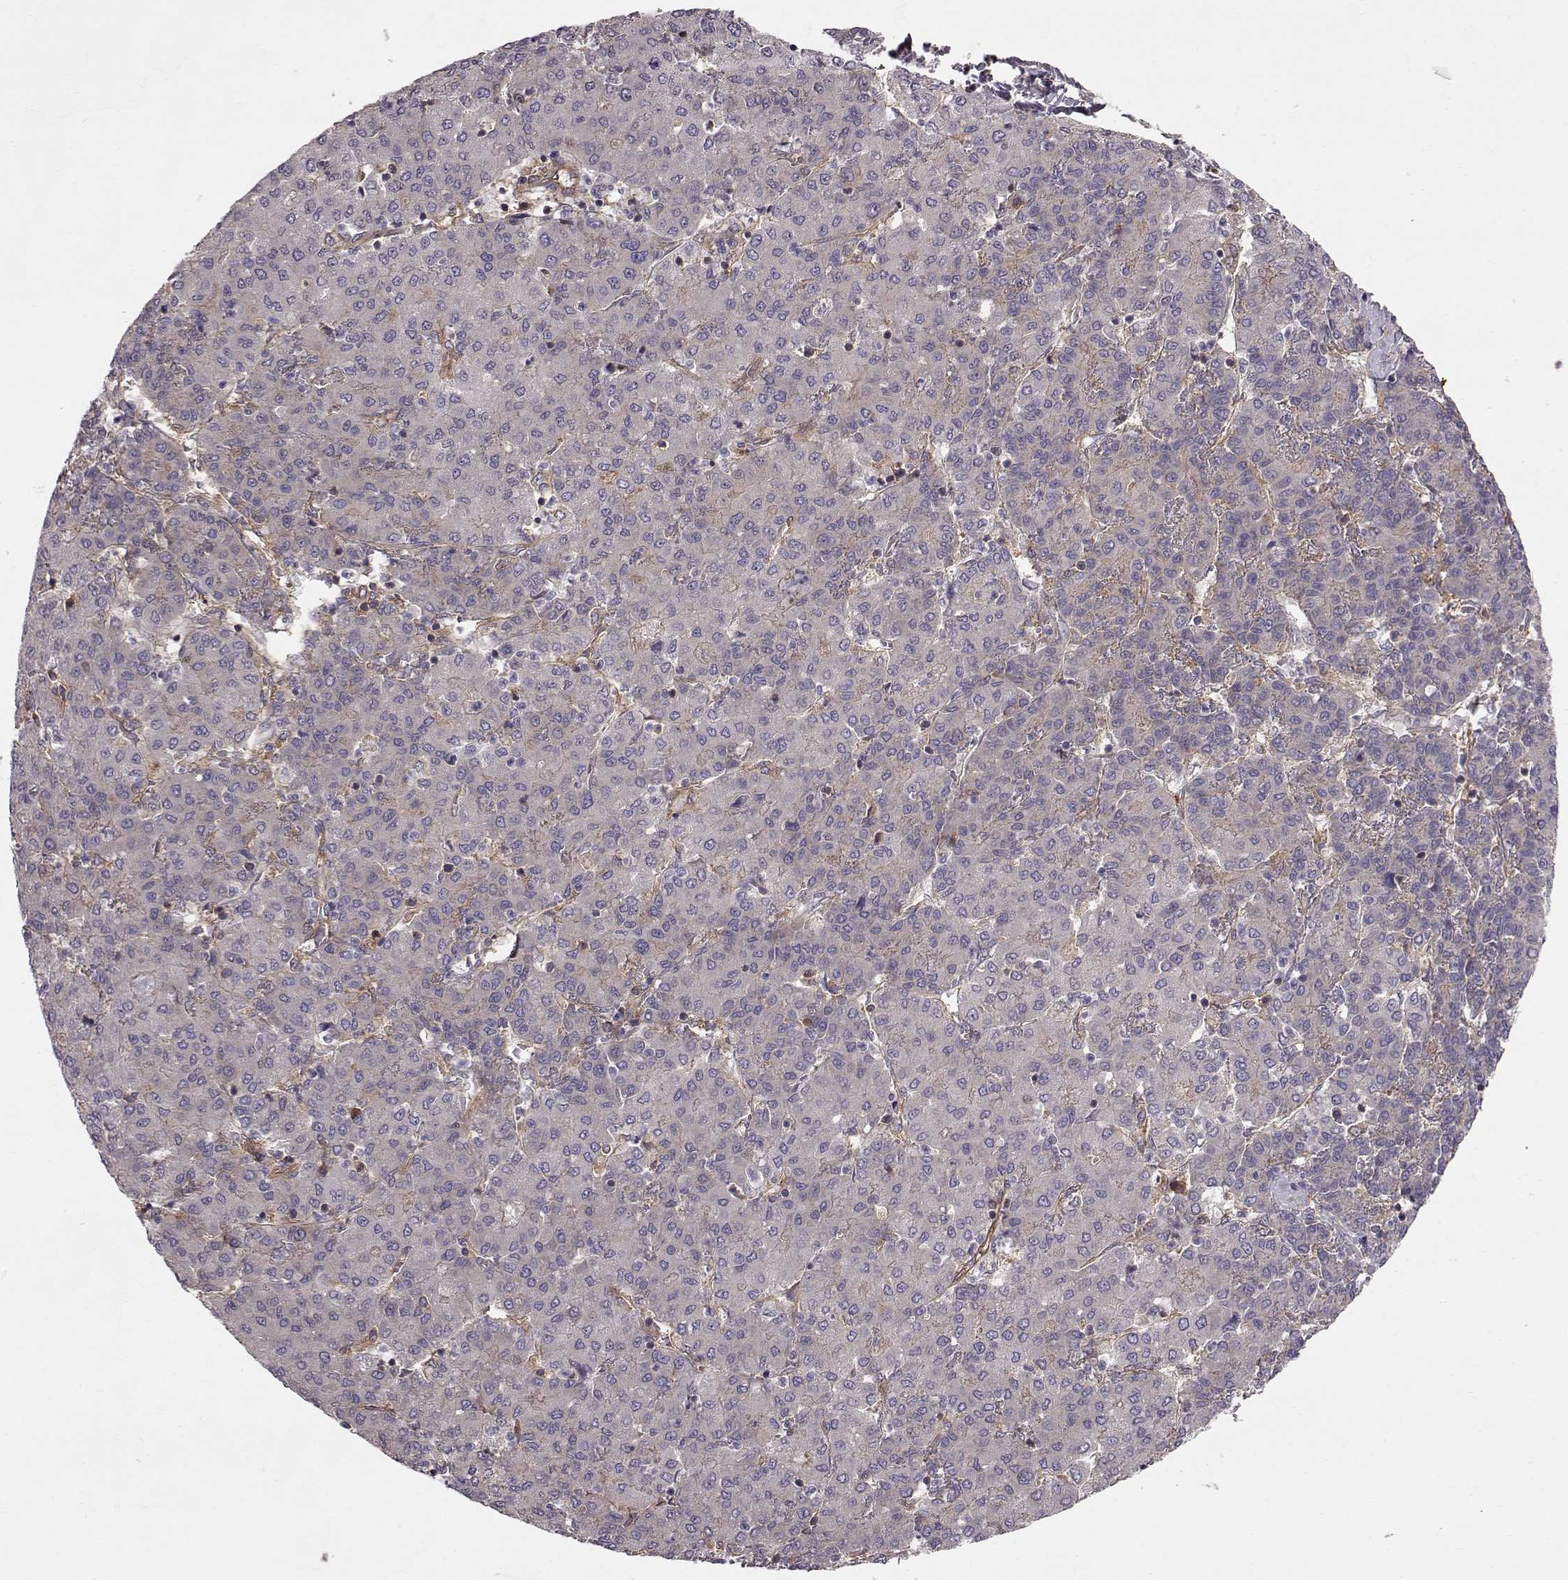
{"staining": {"intensity": "negative", "quantity": "none", "location": "none"}, "tissue": "liver cancer", "cell_type": "Tumor cells", "image_type": "cancer", "snomed": [{"axis": "morphology", "description": "Carcinoma, Hepatocellular, NOS"}, {"axis": "topography", "description": "Liver"}], "caption": "Immunohistochemistry (IHC) histopathology image of liver cancer (hepatocellular carcinoma) stained for a protein (brown), which exhibits no positivity in tumor cells.", "gene": "RABGAP1", "patient": {"sex": "male", "age": 65}}